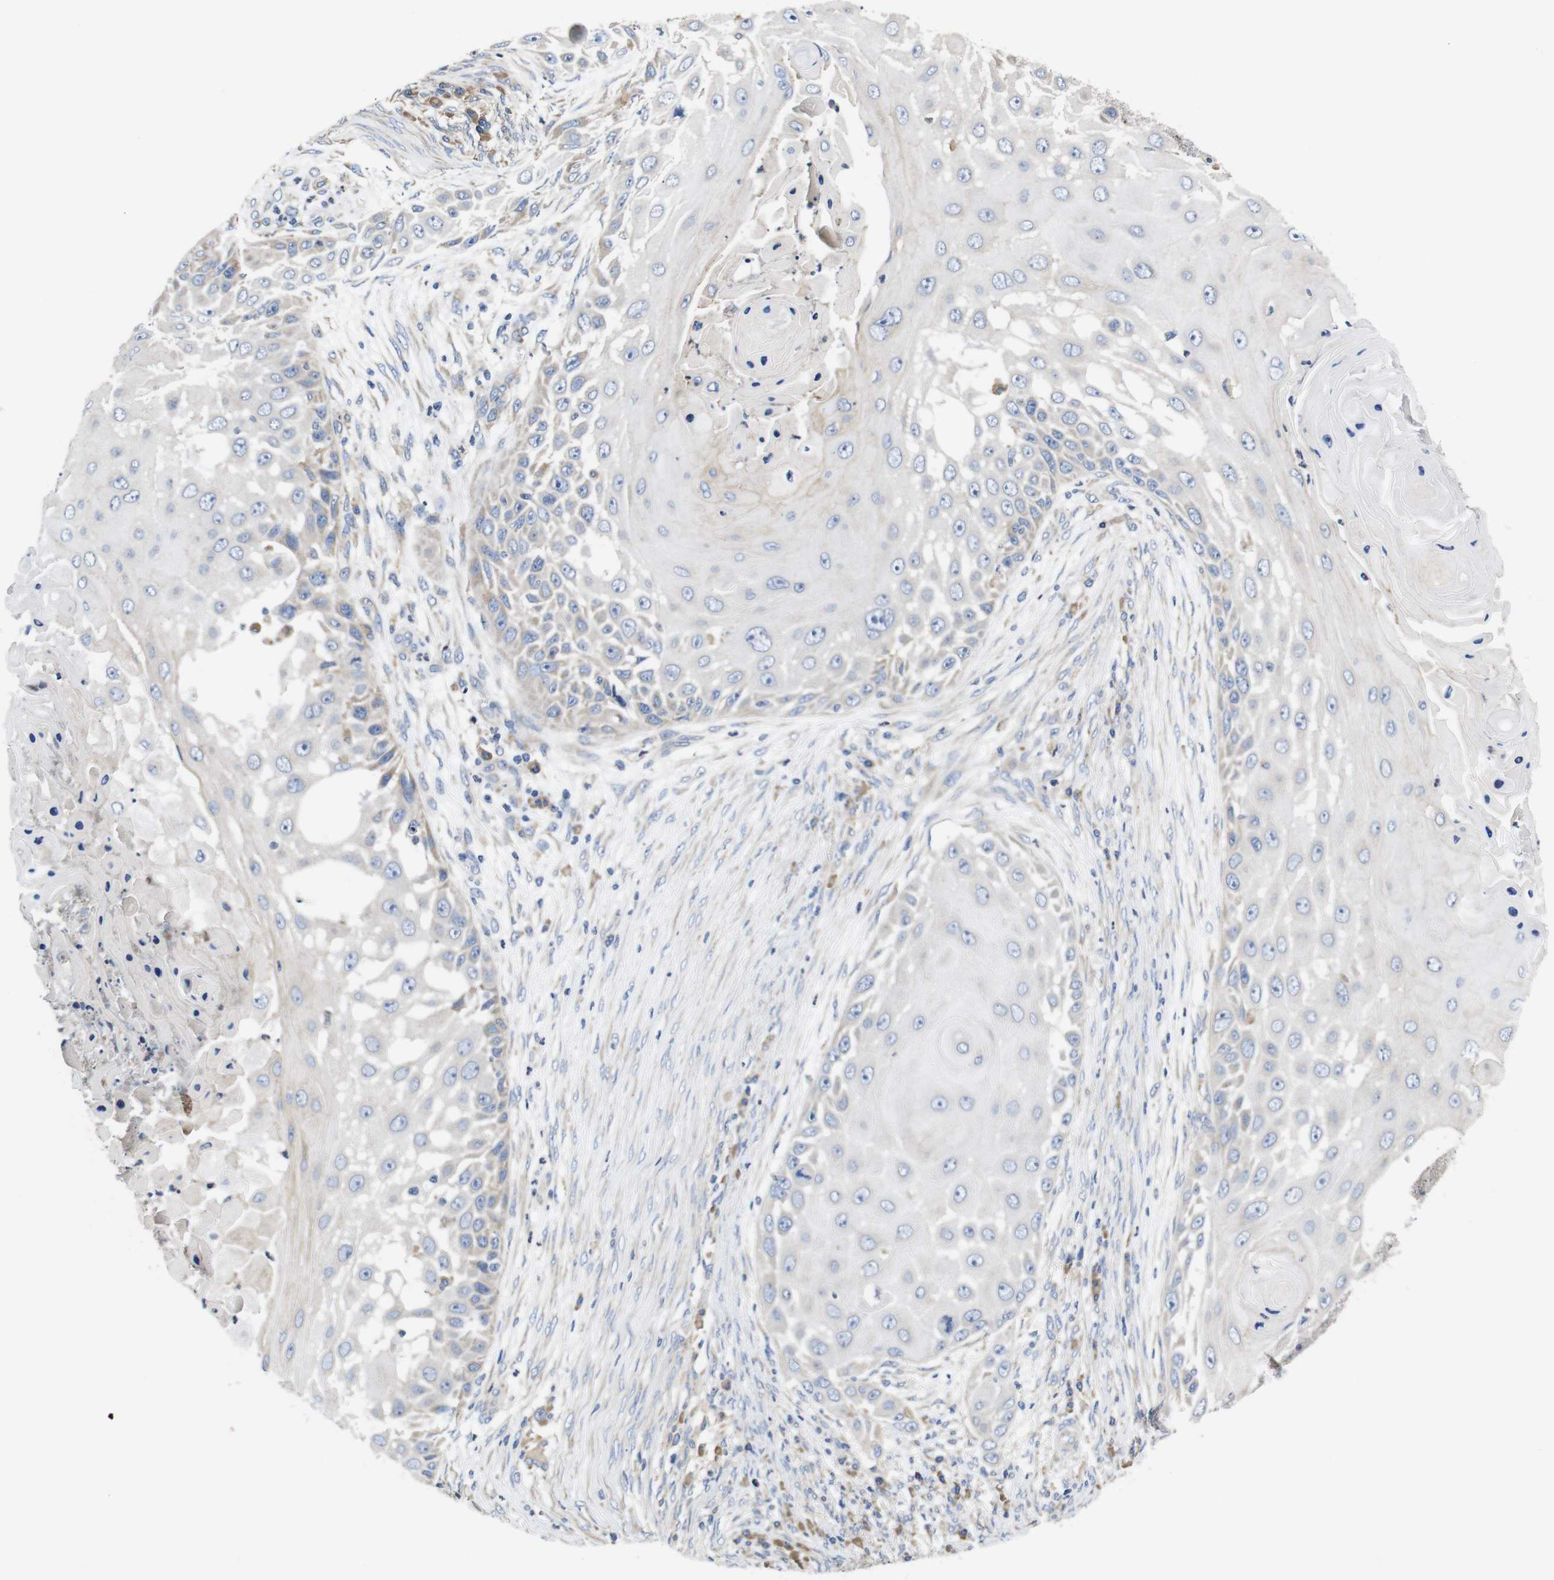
{"staining": {"intensity": "weak", "quantity": "<25%", "location": "cytoplasmic/membranous"}, "tissue": "skin cancer", "cell_type": "Tumor cells", "image_type": "cancer", "snomed": [{"axis": "morphology", "description": "Squamous cell carcinoma, NOS"}, {"axis": "topography", "description": "Skin"}], "caption": "This is a histopathology image of immunohistochemistry (IHC) staining of skin squamous cell carcinoma, which shows no positivity in tumor cells.", "gene": "MARCHF7", "patient": {"sex": "female", "age": 44}}